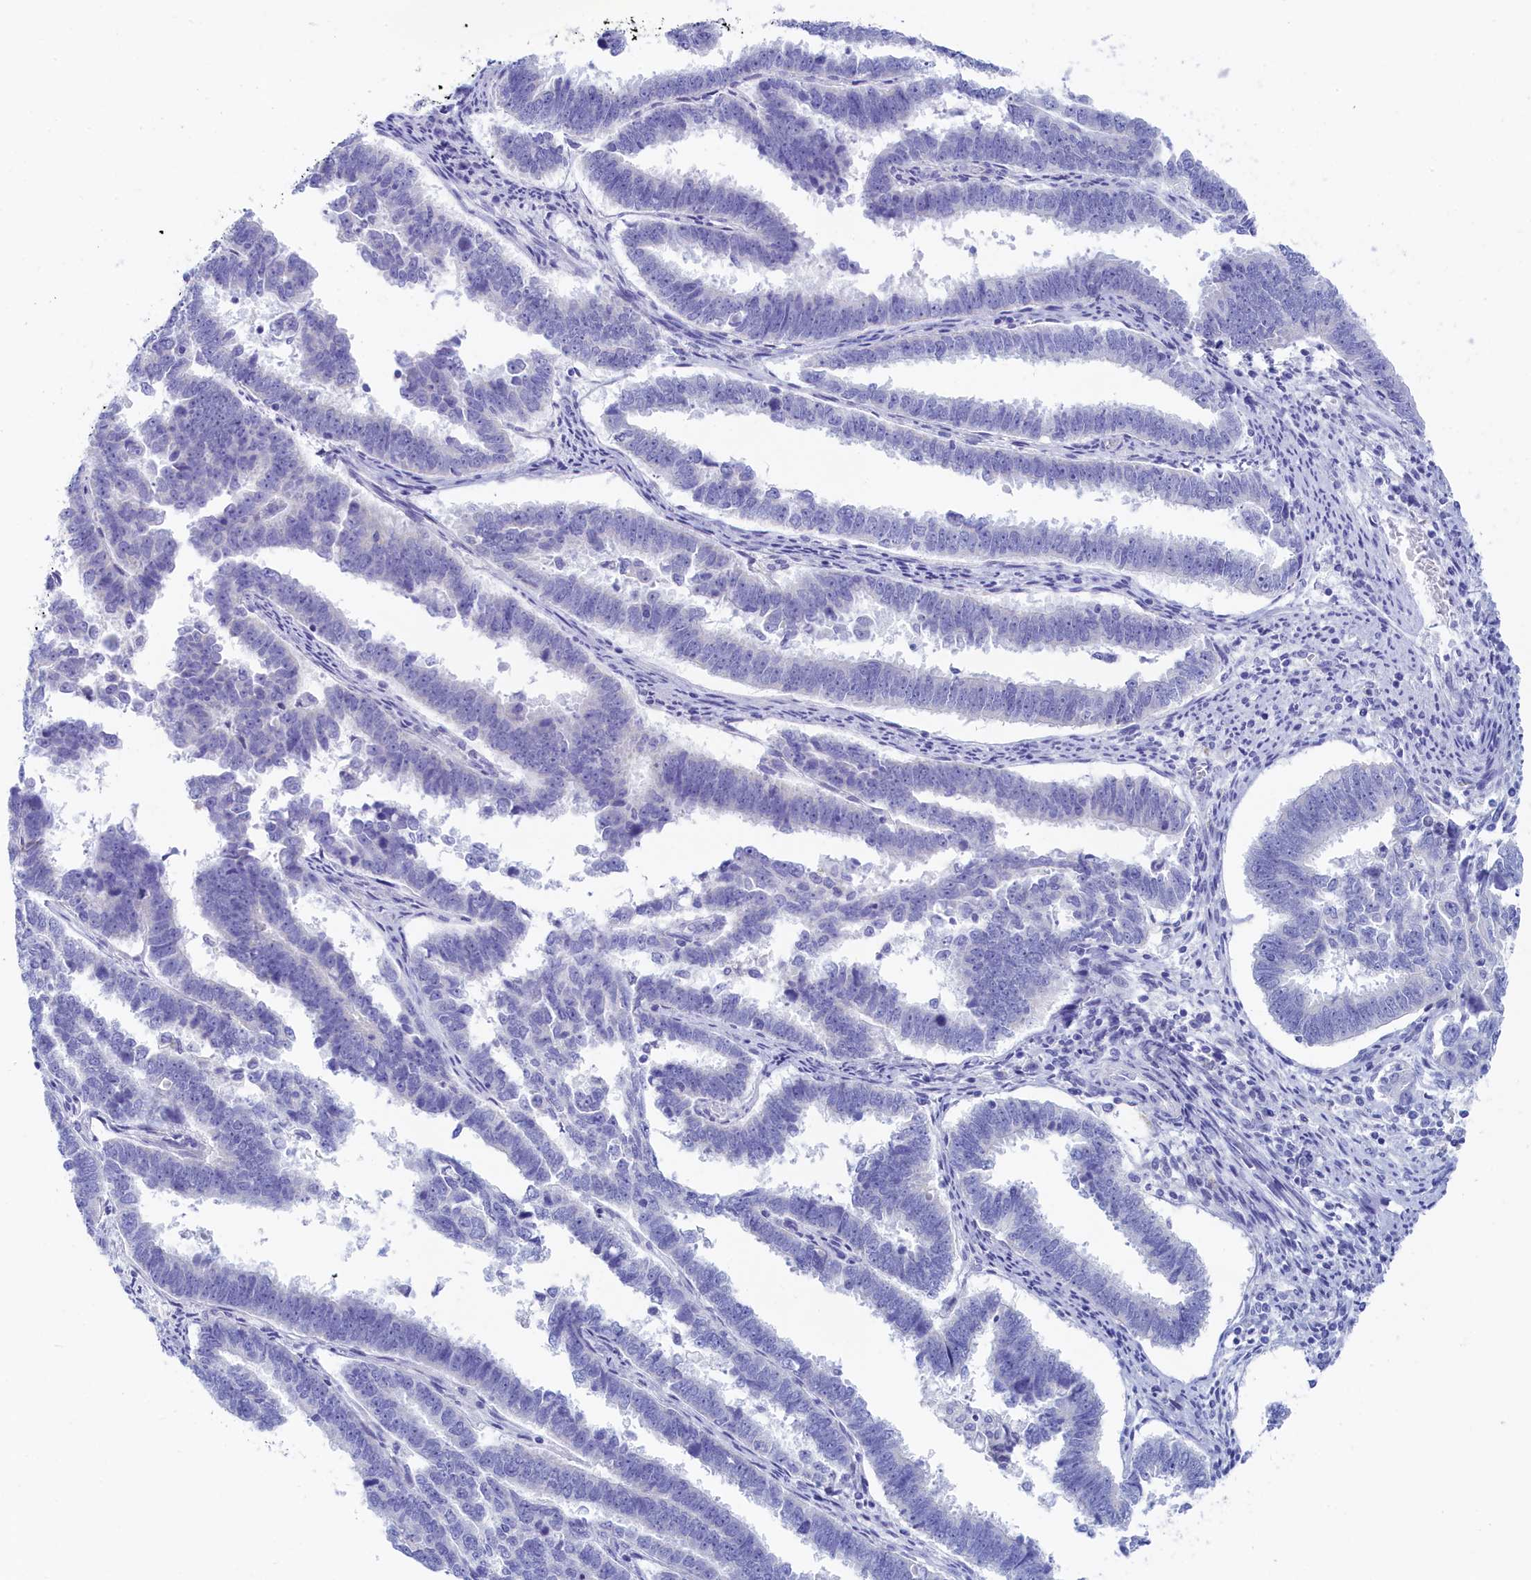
{"staining": {"intensity": "negative", "quantity": "none", "location": "none"}, "tissue": "endometrial cancer", "cell_type": "Tumor cells", "image_type": "cancer", "snomed": [{"axis": "morphology", "description": "Adenocarcinoma, NOS"}, {"axis": "topography", "description": "Endometrium"}], "caption": "Immunohistochemical staining of human endometrial cancer (adenocarcinoma) demonstrates no significant positivity in tumor cells.", "gene": "TRIM10", "patient": {"sex": "female", "age": 75}}